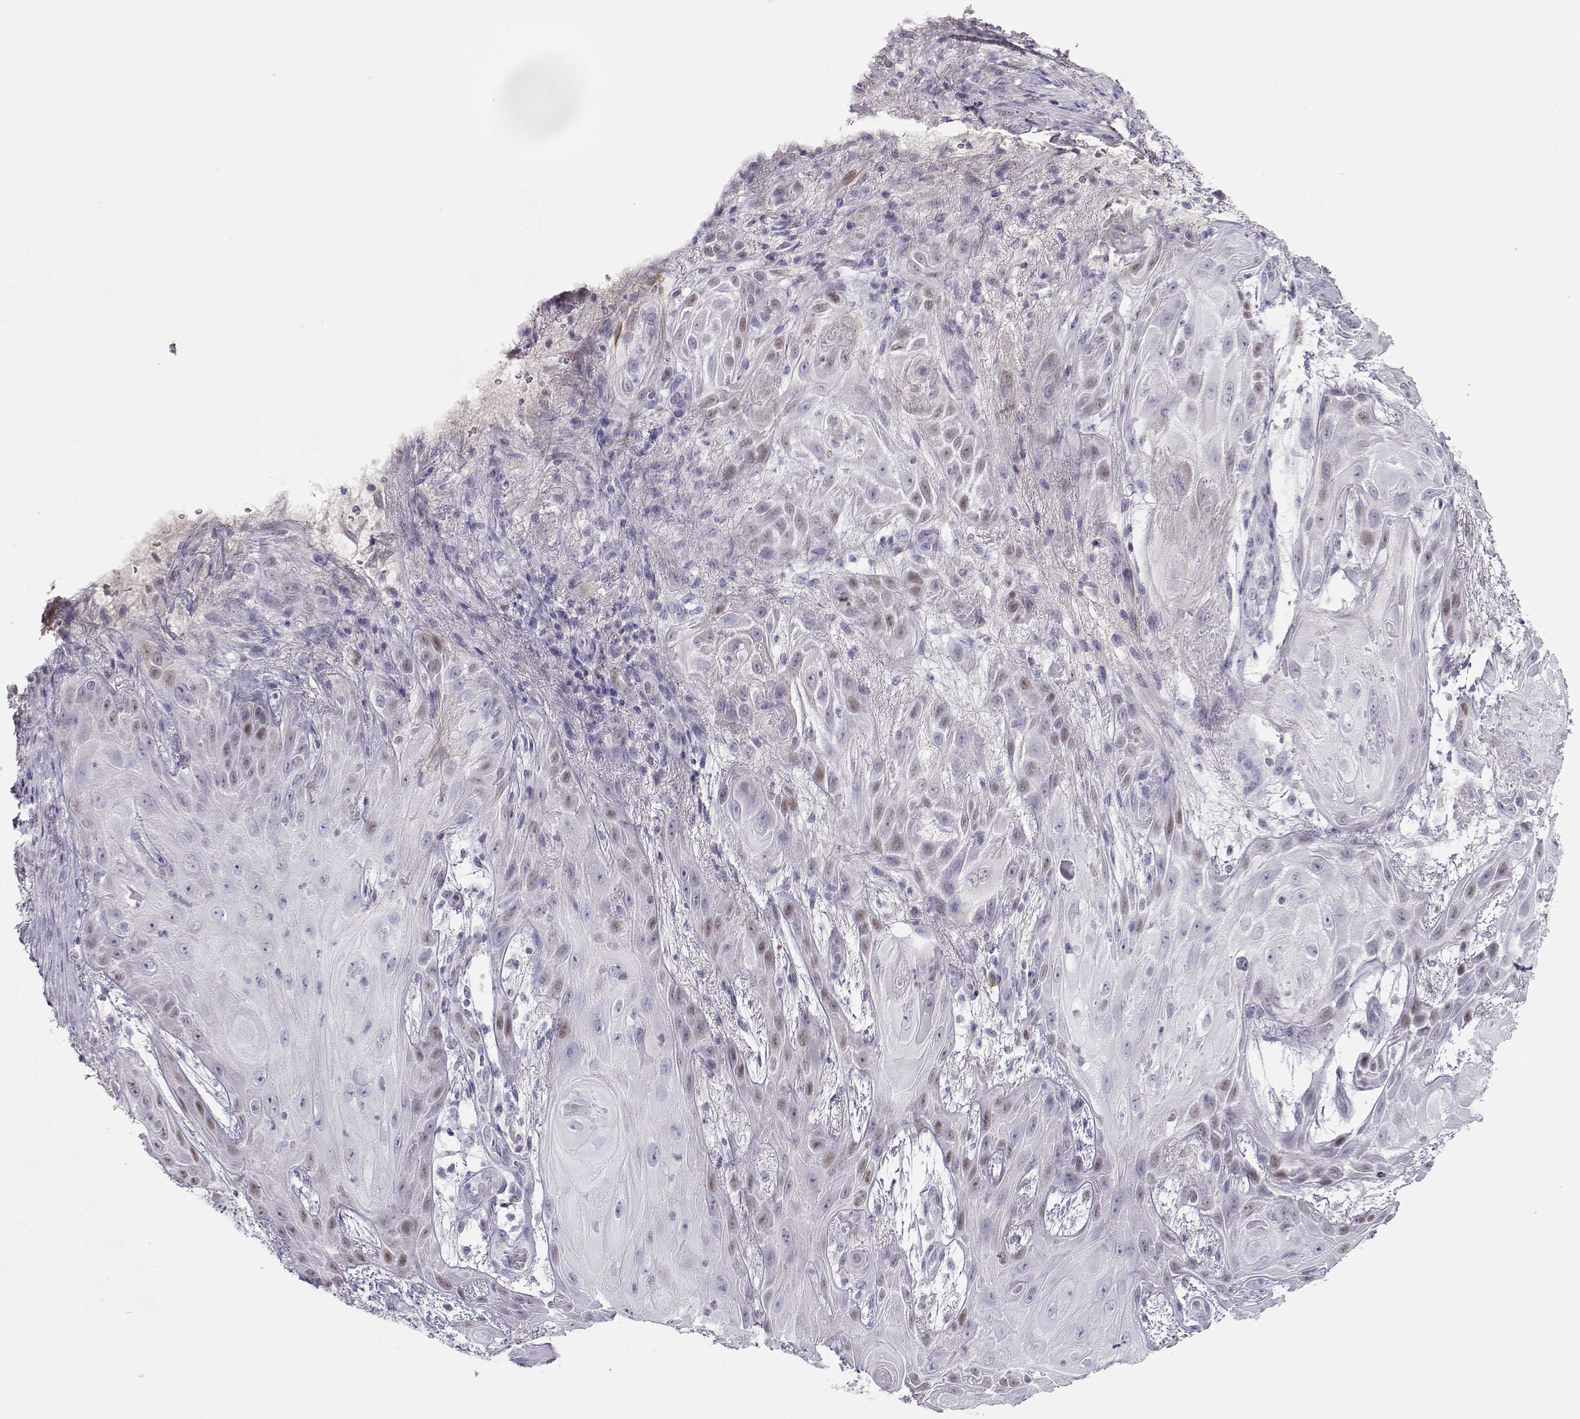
{"staining": {"intensity": "moderate", "quantity": "<25%", "location": "nuclear"}, "tissue": "skin cancer", "cell_type": "Tumor cells", "image_type": "cancer", "snomed": [{"axis": "morphology", "description": "Squamous cell carcinoma, NOS"}, {"axis": "topography", "description": "Skin"}], "caption": "The micrograph displays a brown stain indicating the presence of a protein in the nuclear of tumor cells in skin cancer. The staining was performed using DAB, with brown indicating positive protein expression. Nuclei are stained blue with hematoxylin.", "gene": "OPN5", "patient": {"sex": "male", "age": 62}}